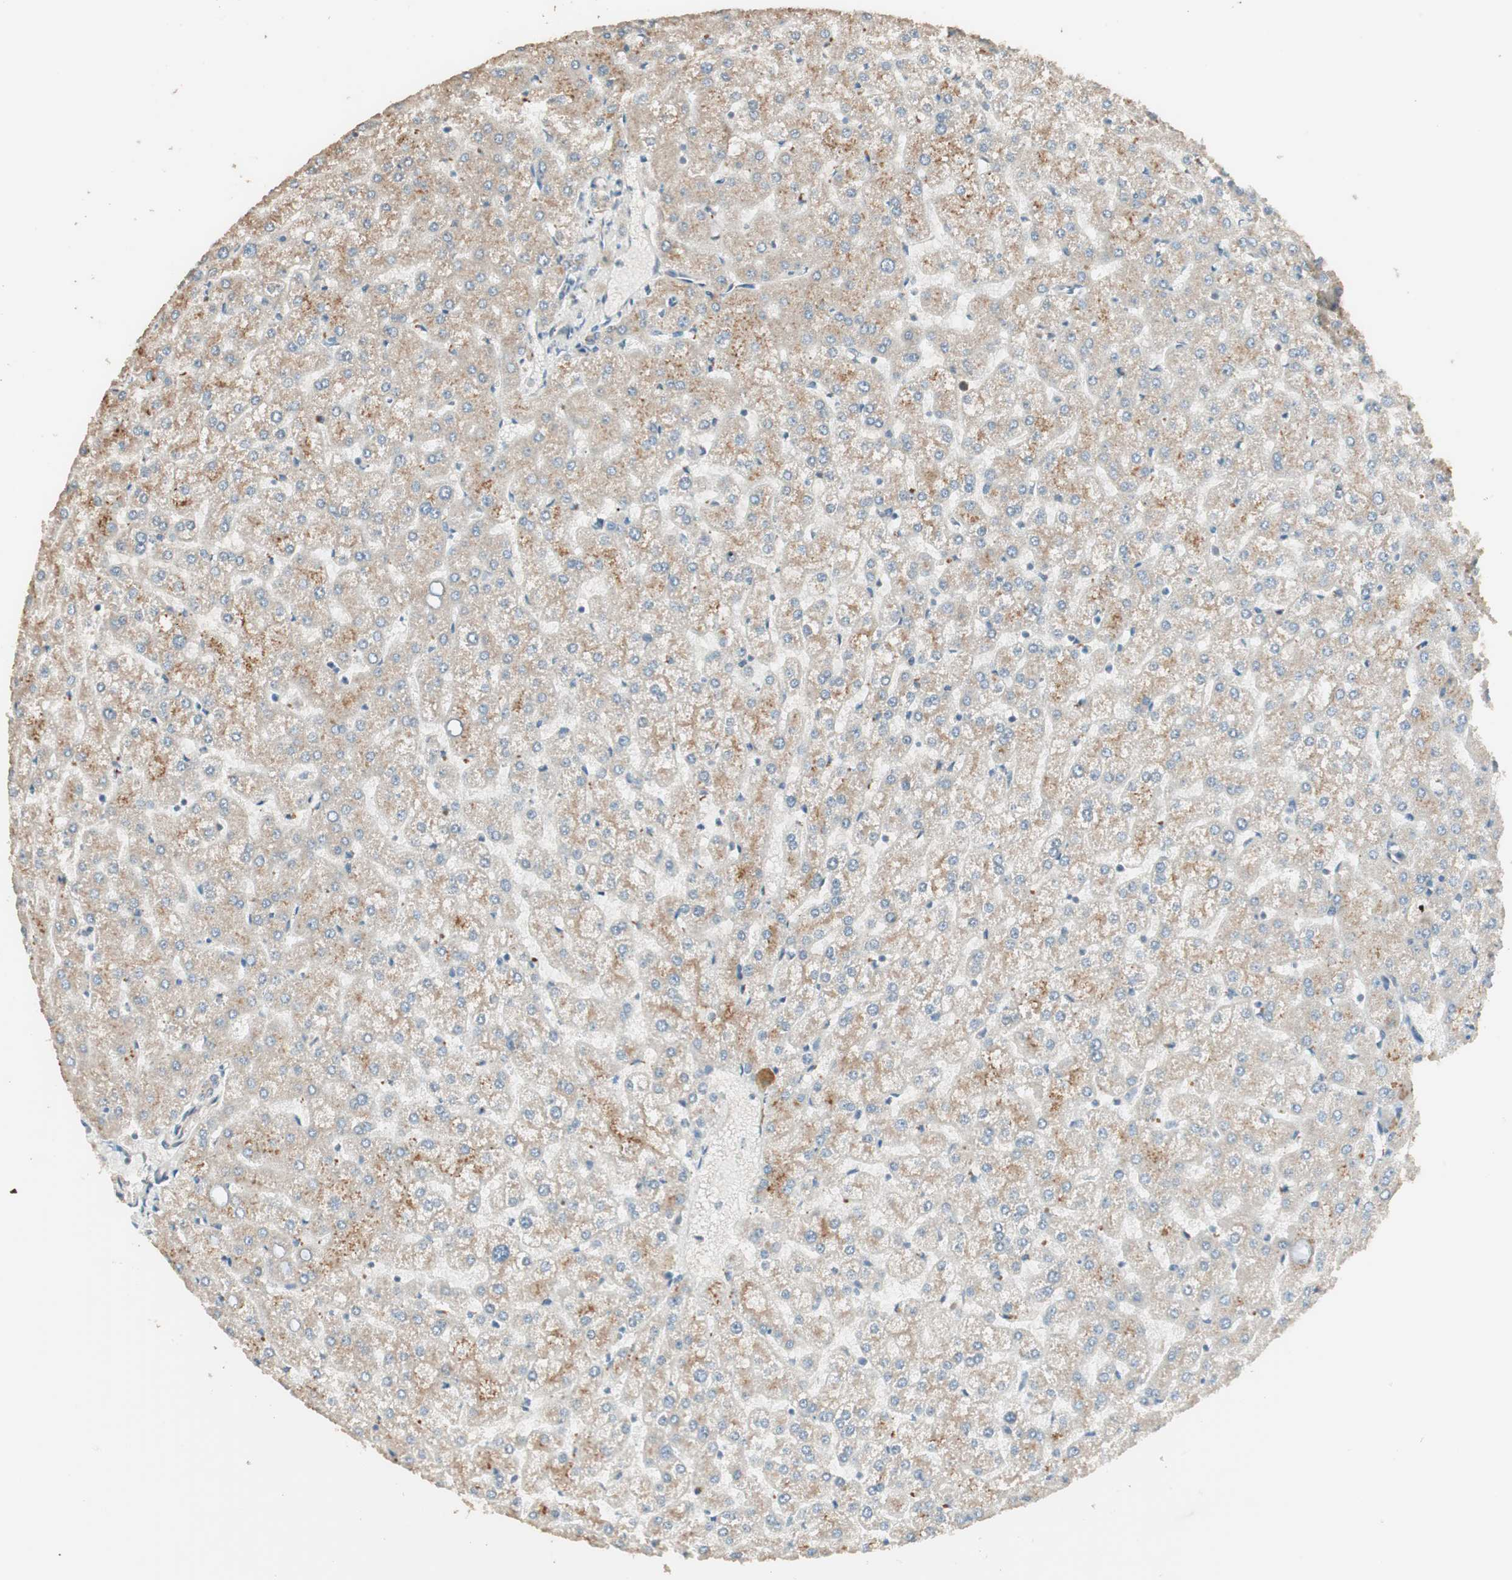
{"staining": {"intensity": "moderate", "quantity": ">75%", "location": "cytoplasmic/membranous"}, "tissue": "liver", "cell_type": "Cholangiocytes", "image_type": "normal", "snomed": [{"axis": "morphology", "description": "Normal tissue, NOS"}, {"axis": "topography", "description": "Liver"}], "caption": "IHC of normal liver exhibits medium levels of moderate cytoplasmic/membranous staining in approximately >75% of cholangiocytes. (DAB IHC, brown staining for protein, blue staining for nuclei).", "gene": "RARRES1", "patient": {"sex": "female", "age": 32}}